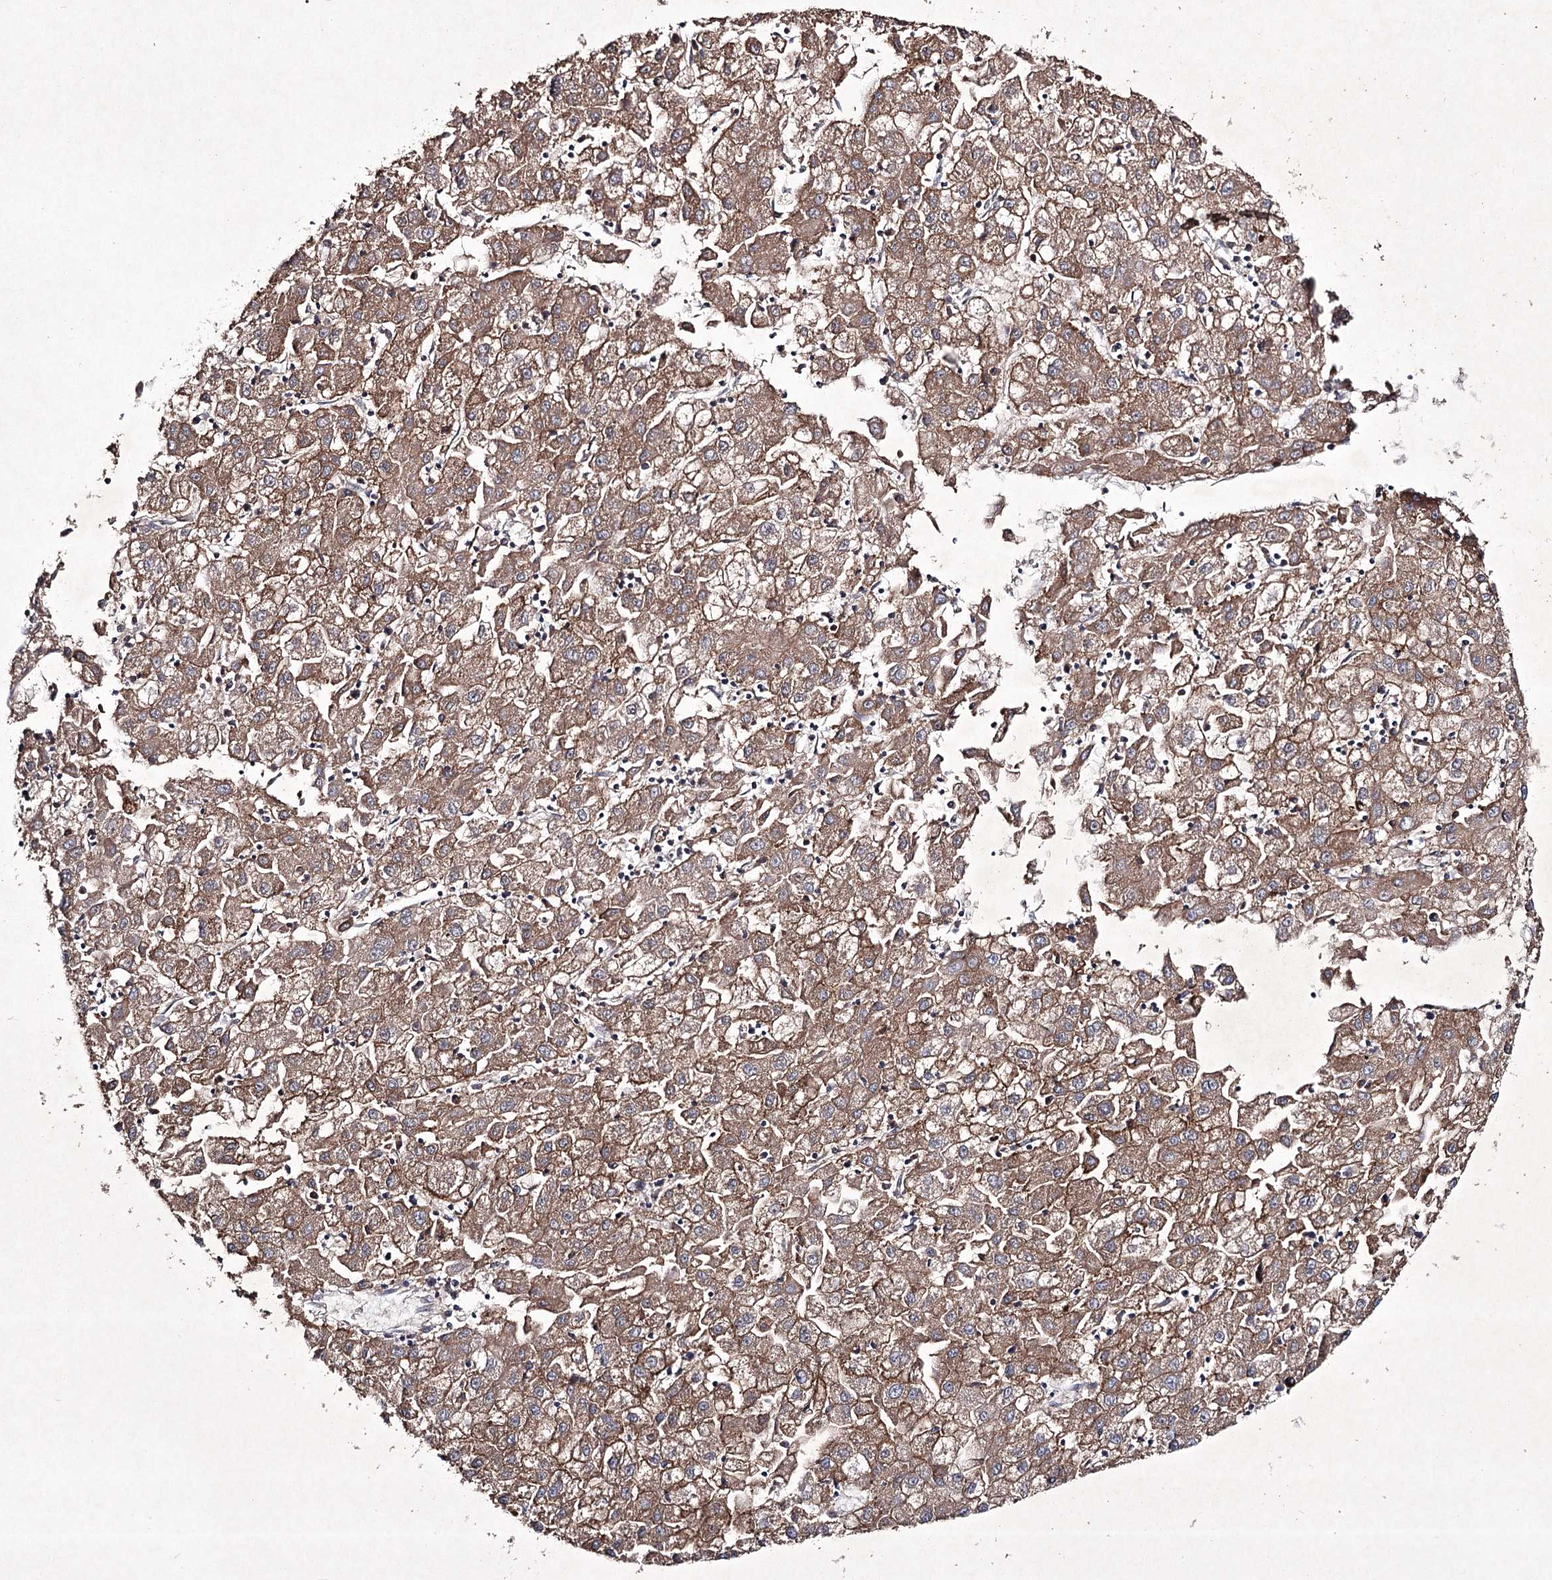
{"staining": {"intensity": "moderate", "quantity": ">75%", "location": "cytoplasmic/membranous"}, "tissue": "liver cancer", "cell_type": "Tumor cells", "image_type": "cancer", "snomed": [{"axis": "morphology", "description": "Carcinoma, Hepatocellular, NOS"}, {"axis": "topography", "description": "Liver"}], "caption": "Protein staining of liver cancer tissue displays moderate cytoplasmic/membranous positivity in about >75% of tumor cells. (DAB IHC with brightfield microscopy, high magnification).", "gene": "SEMA4G", "patient": {"sex": "male", "age": 72}}